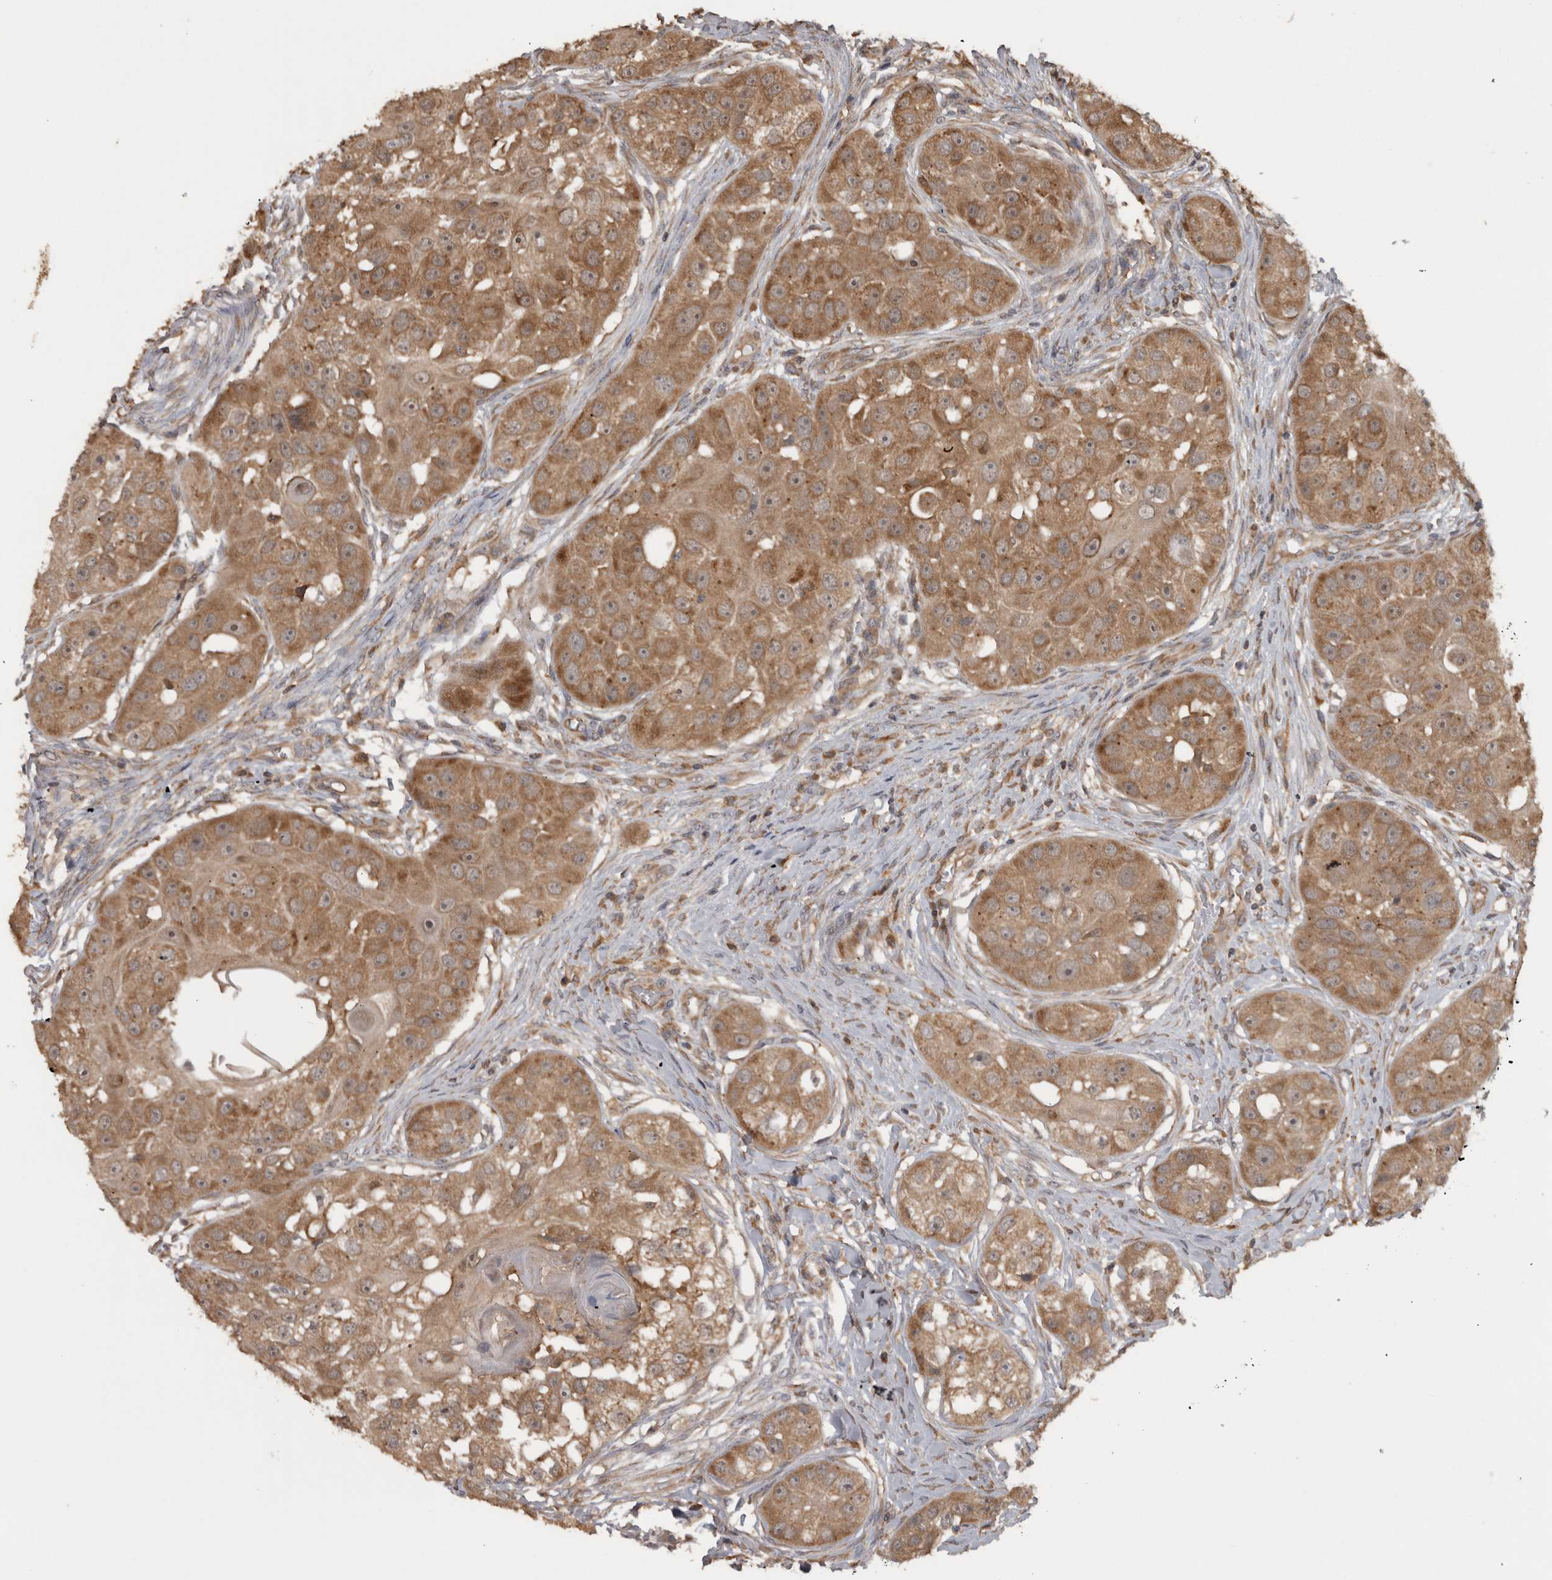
{"staining": {"intensity": "moderate", "quantity": ">75%", "location": "cytoplasmic/membranous"}, "tissue": "head and neck cancer", "cell_type": "Tumor cells", "image_type": "cancer", "snomed": [{"axis": "morphology", "description": "Normal tissue, NOS"}, {"axis": "morphology", "description": "Squamous cell carcinoma, NOS"}, {"axis": "topography", "description": "Skeletal muscle"}, {"axis": "topography", "description": "Head-Neck"}], "caption": "Head and neck squamous cell carcinoma stained for a protein (brown) demonstrates moderate cytoplasmic/membranous positive staining in about >75% of tumor cells.", "gene": "MICU3", "patient": {"sex": "male", "age": 51}}